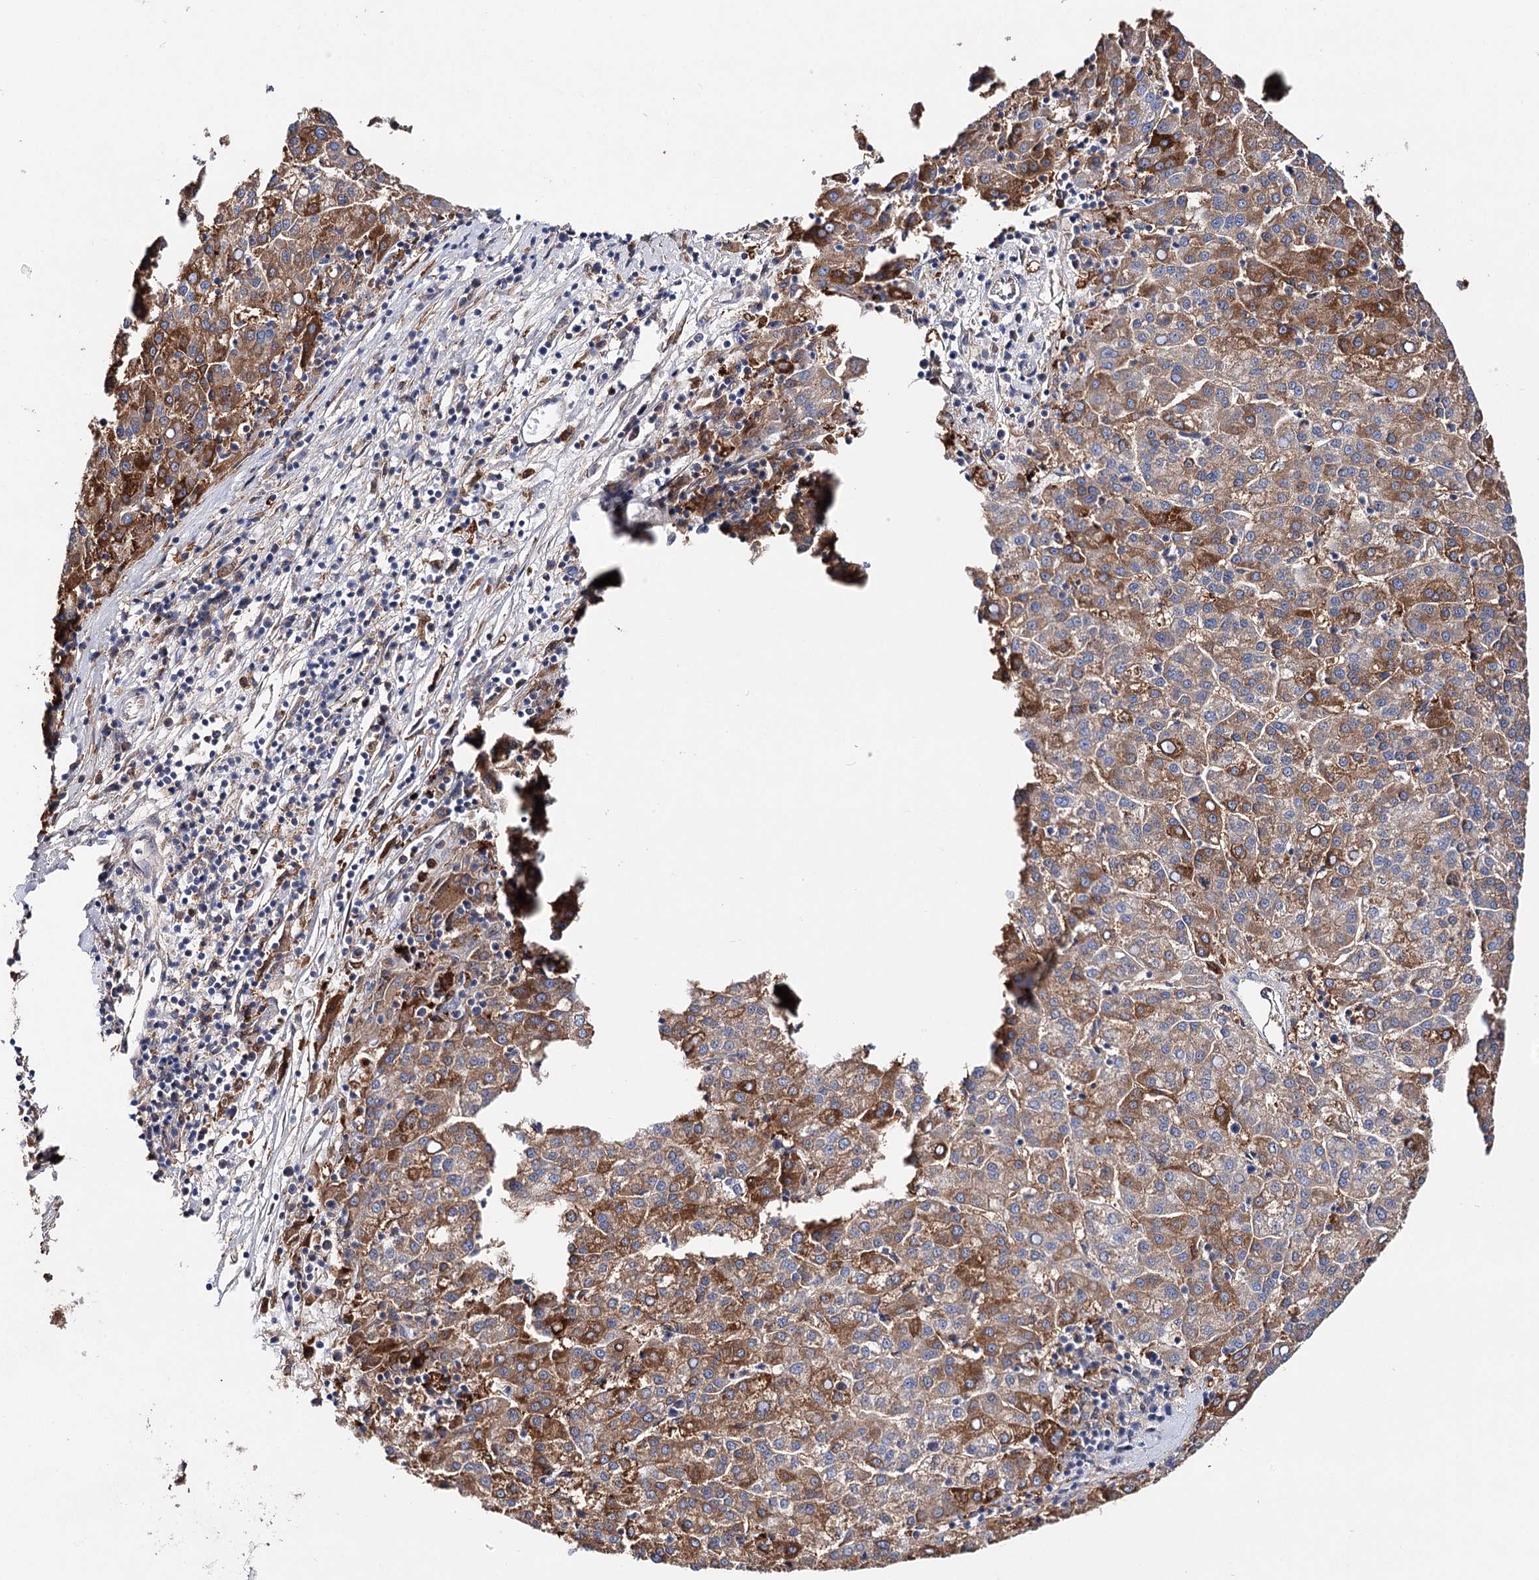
{"staining": {"intensity": "moderate", "quantity": ">75%", "location": "cytoplasmic/membranous"}, "tissue": "liver cancer", "cell_type": "Tumor cells", "image_type": "cancer", "snomed": [{"axis": "morphology", "description": "Carcinoma, Hepatocellular, NOS"}, {"axis": "topography", "description": "Liver"}], "caption": "This is an image of immunohistochemistry staining of liver cancer, which shows moderate staining in the cytoplasmic/membranous of tumor cells.", "gene": "CFAP46", "patient": {"sex": "female", "age": 58}}